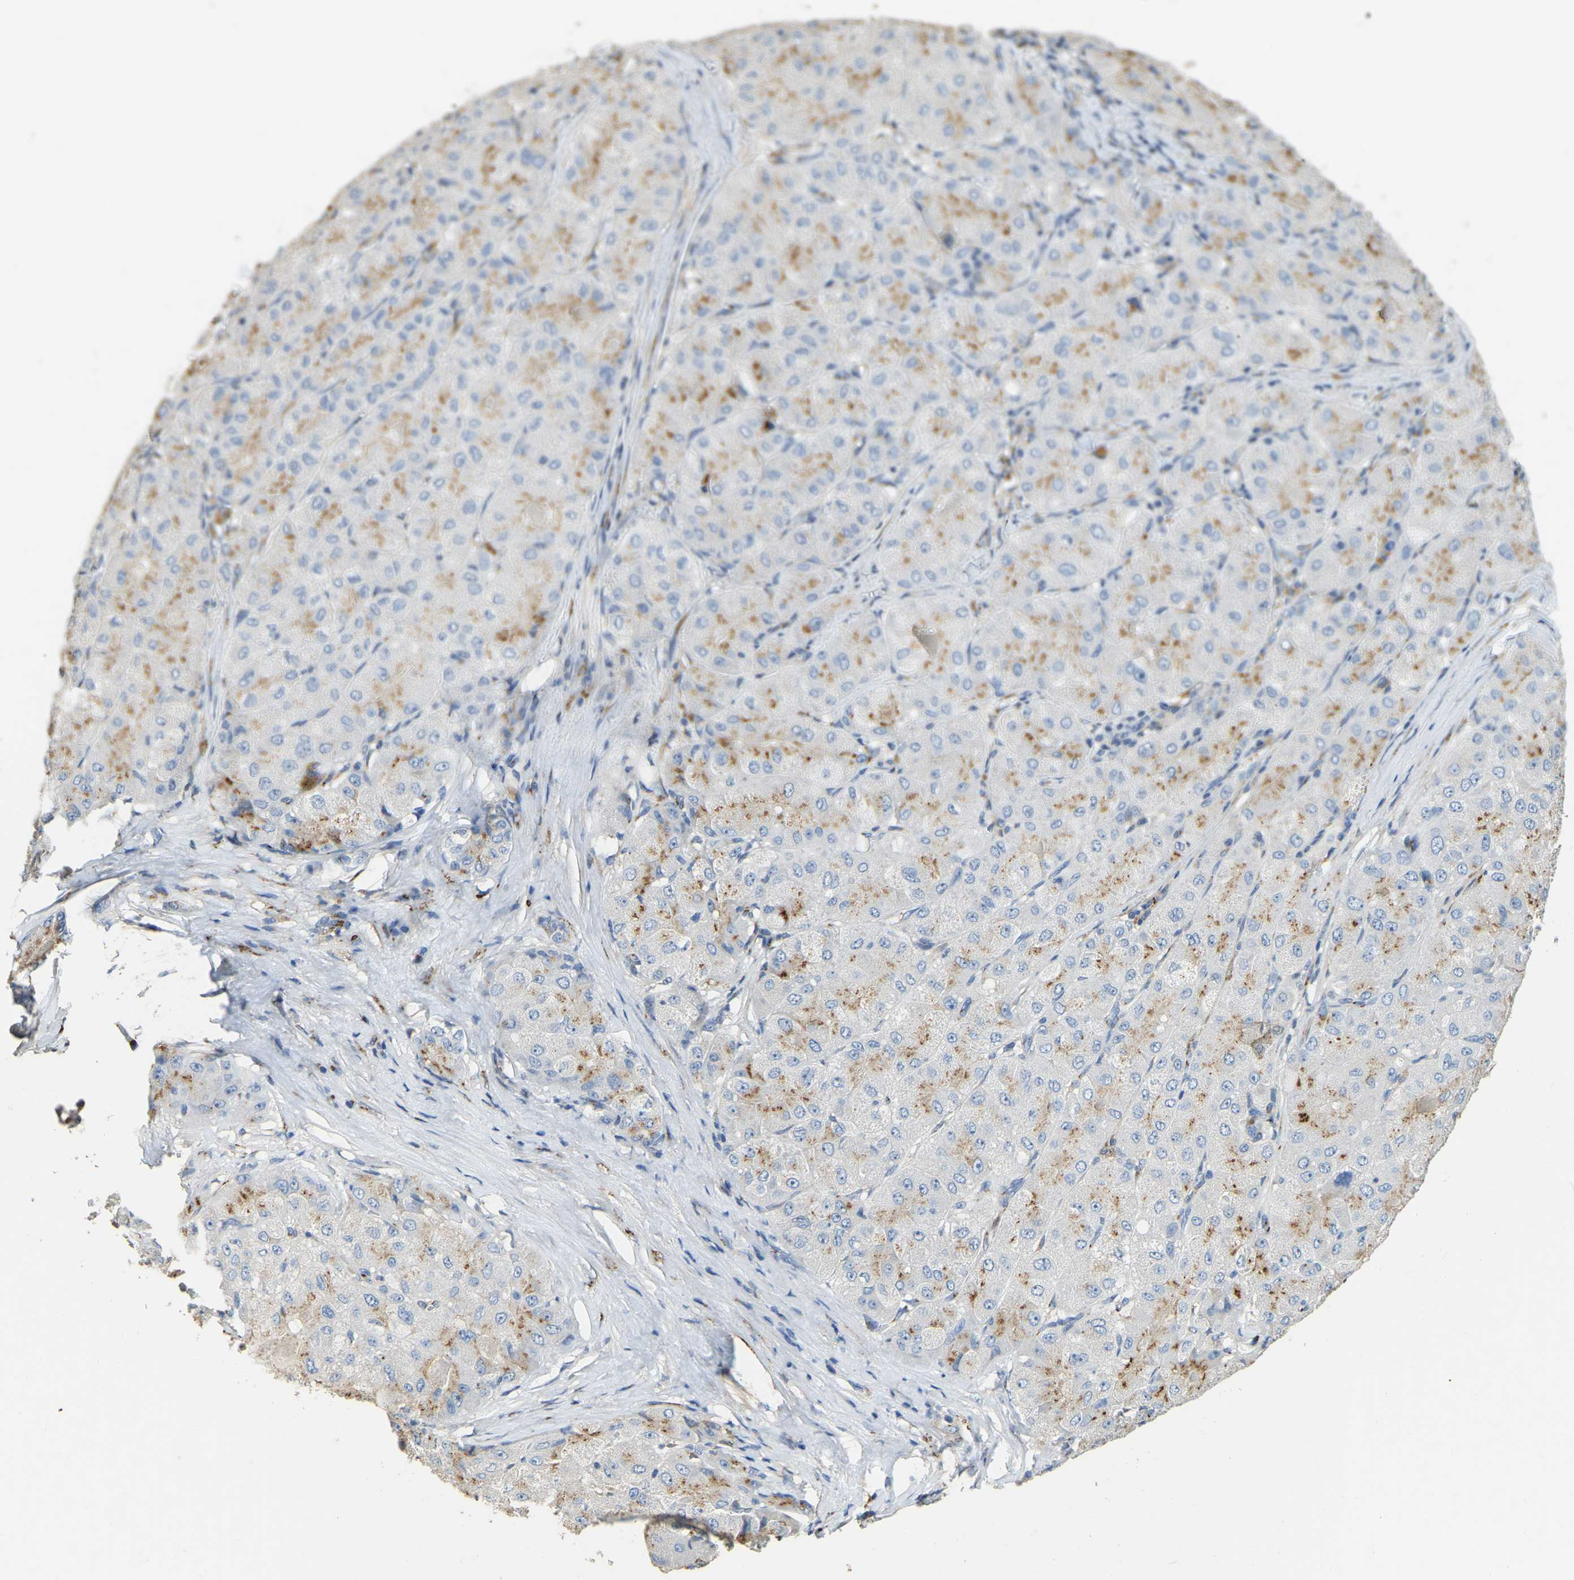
{"staining": {"intensity": "negative", "quantity": "none", "location": "none"}, "tissue": "liver cancer", "cell_type": "Tumor cells", "image_type": "cancer", "snomed": [{"axis": "morphology", "description": "Carcinoma, Hepatocellular, NOS"}, {"axis": "topography", "description": "Liver"}], "caption": "Protein analysis of liver hepatocellular carcinoma displays no significant positivity in tumor cells.", "gene": "FAM174A", "patient": {"sex": "male", "age": 80}}